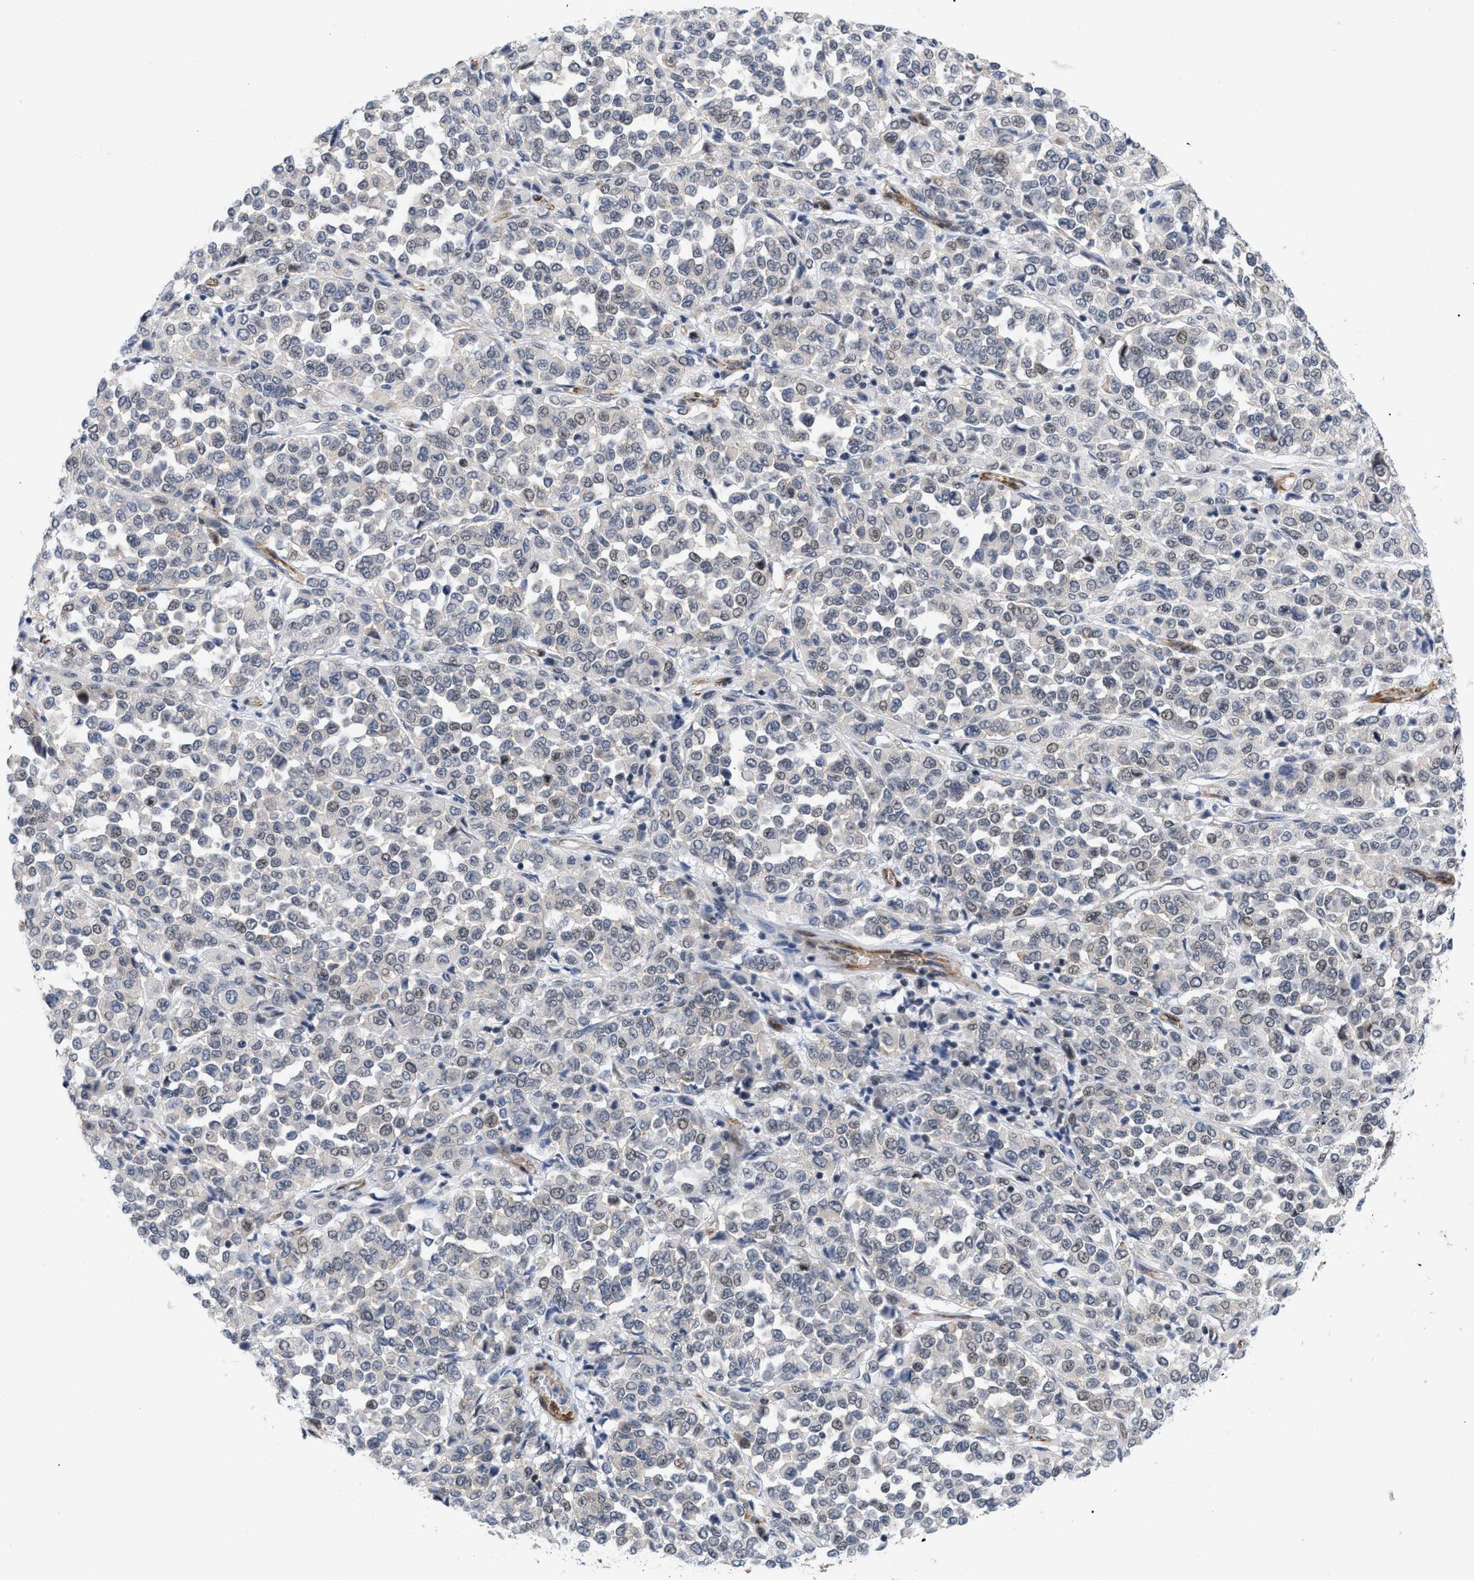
{"staining": {"intensity": "weak", "quantity": "<25%", "location": "nuclear"}, "tissue": "melanoma", "cell_type": "Tumor cells", "image_type": "cancer", "snomed": [{"axis": "morphology", "description": "Malignant melanoma, Metastatic site"}, {"axis": "topography", "description": "Pancreas"}], "caption": "Photomicrograph shows no protein staining in tumor cells of malignant melanoma (metastatic site) tissue.", "gene": "GPRASP2", "patient": {"sex": "female", "age": 30}}